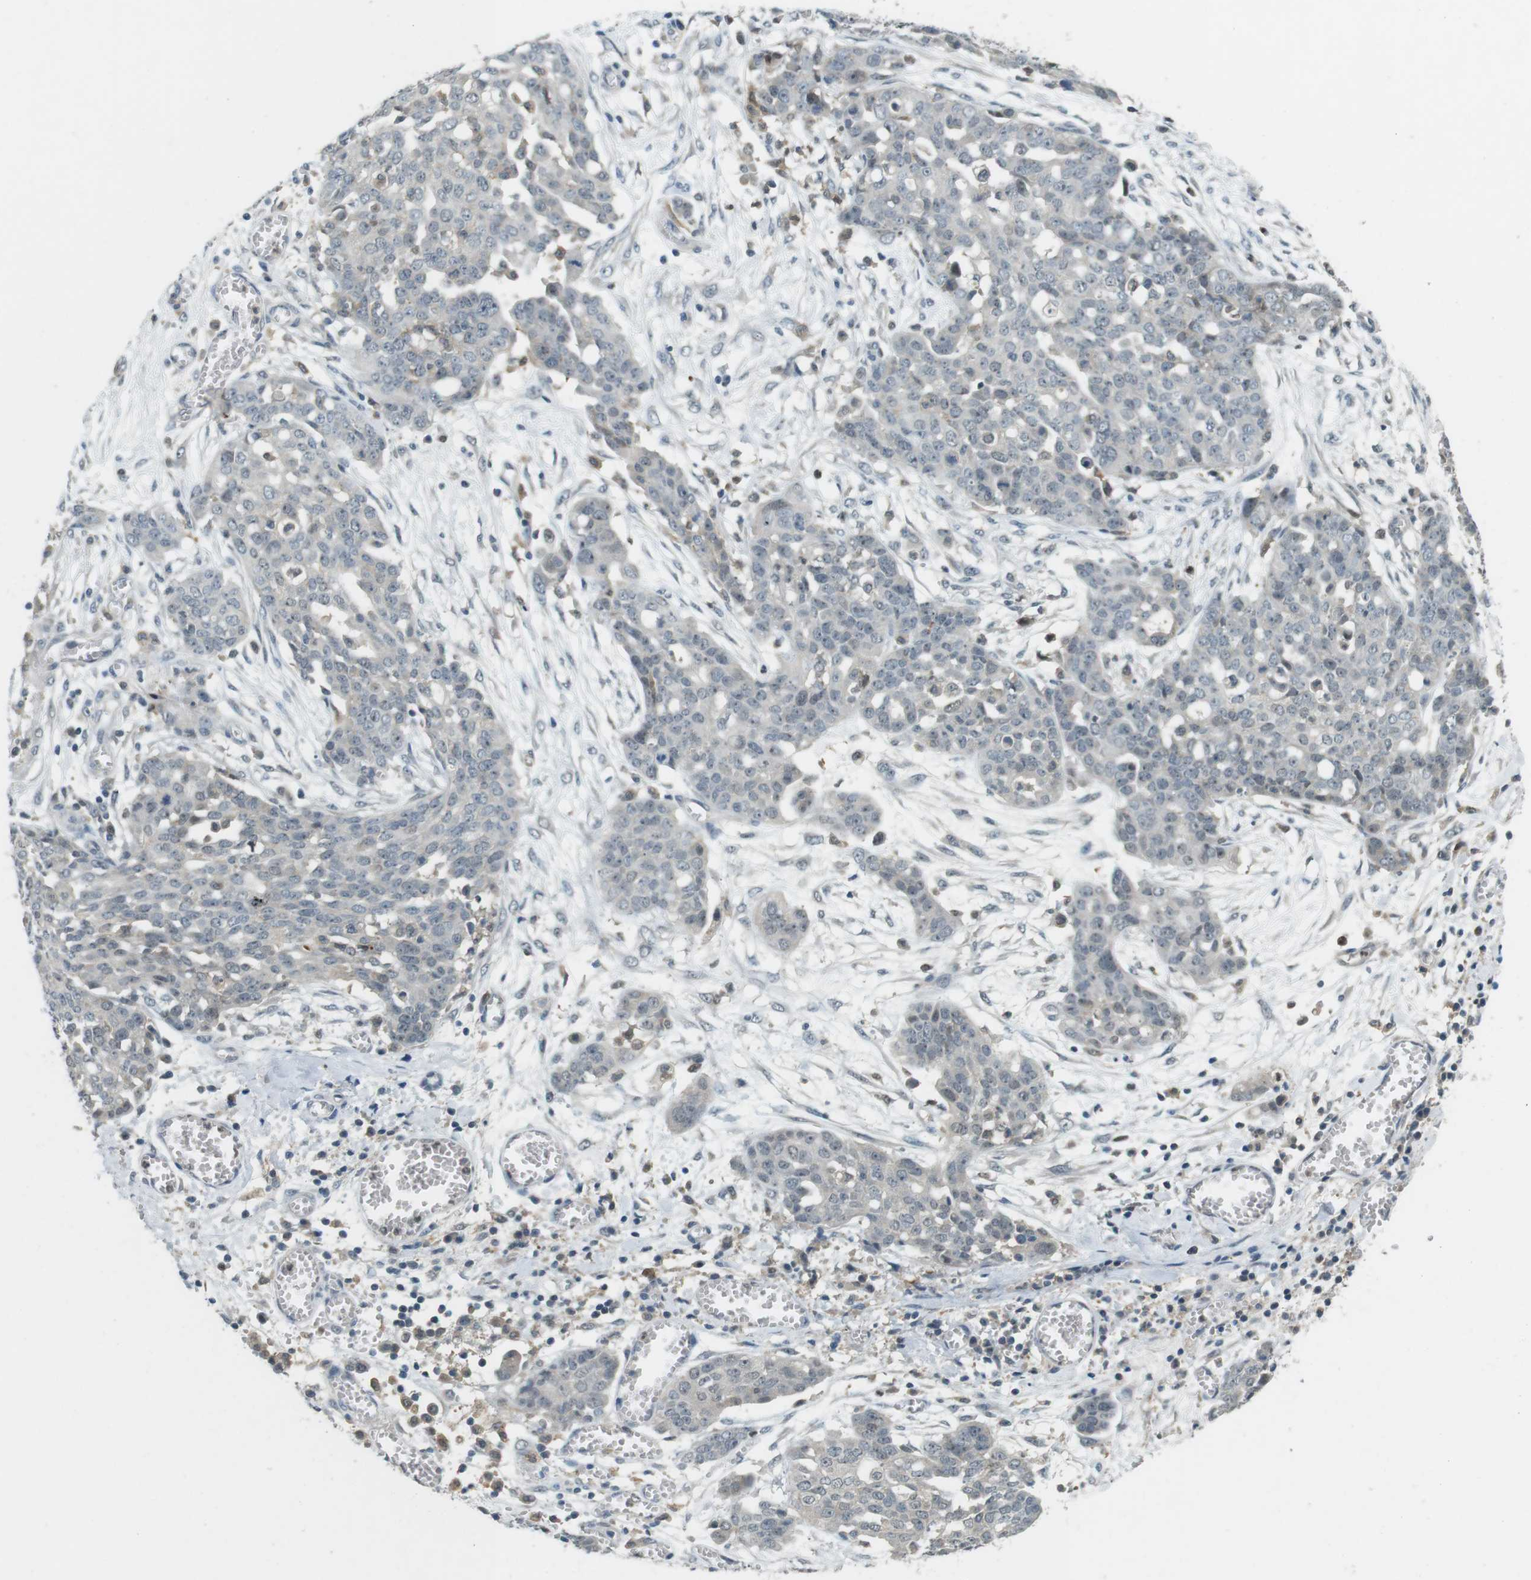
{"staining": {"intensity": "negative", "quantity": "none", "location": "none"}, "tissue": "ovarian cancer", "cell_type": "Tumor cells", "image_type": "cancer", "snomed": [{"axis": "morphology", "description": "Cystadenocarcinoma, serous, NOS"}, {"axis": "topography", "description": "Soft tissue"}, {"axis": "topography", "description": "Ovary"}], "caption": "Tumor cells show no significant protein positivity in ovarian serous cystadenocarcinoma. (DAB (3,3'-diaminobenzidine) IHC, high magnification).", "gene": "CDK14", "patient": {"sex": "female", "age": 57}}